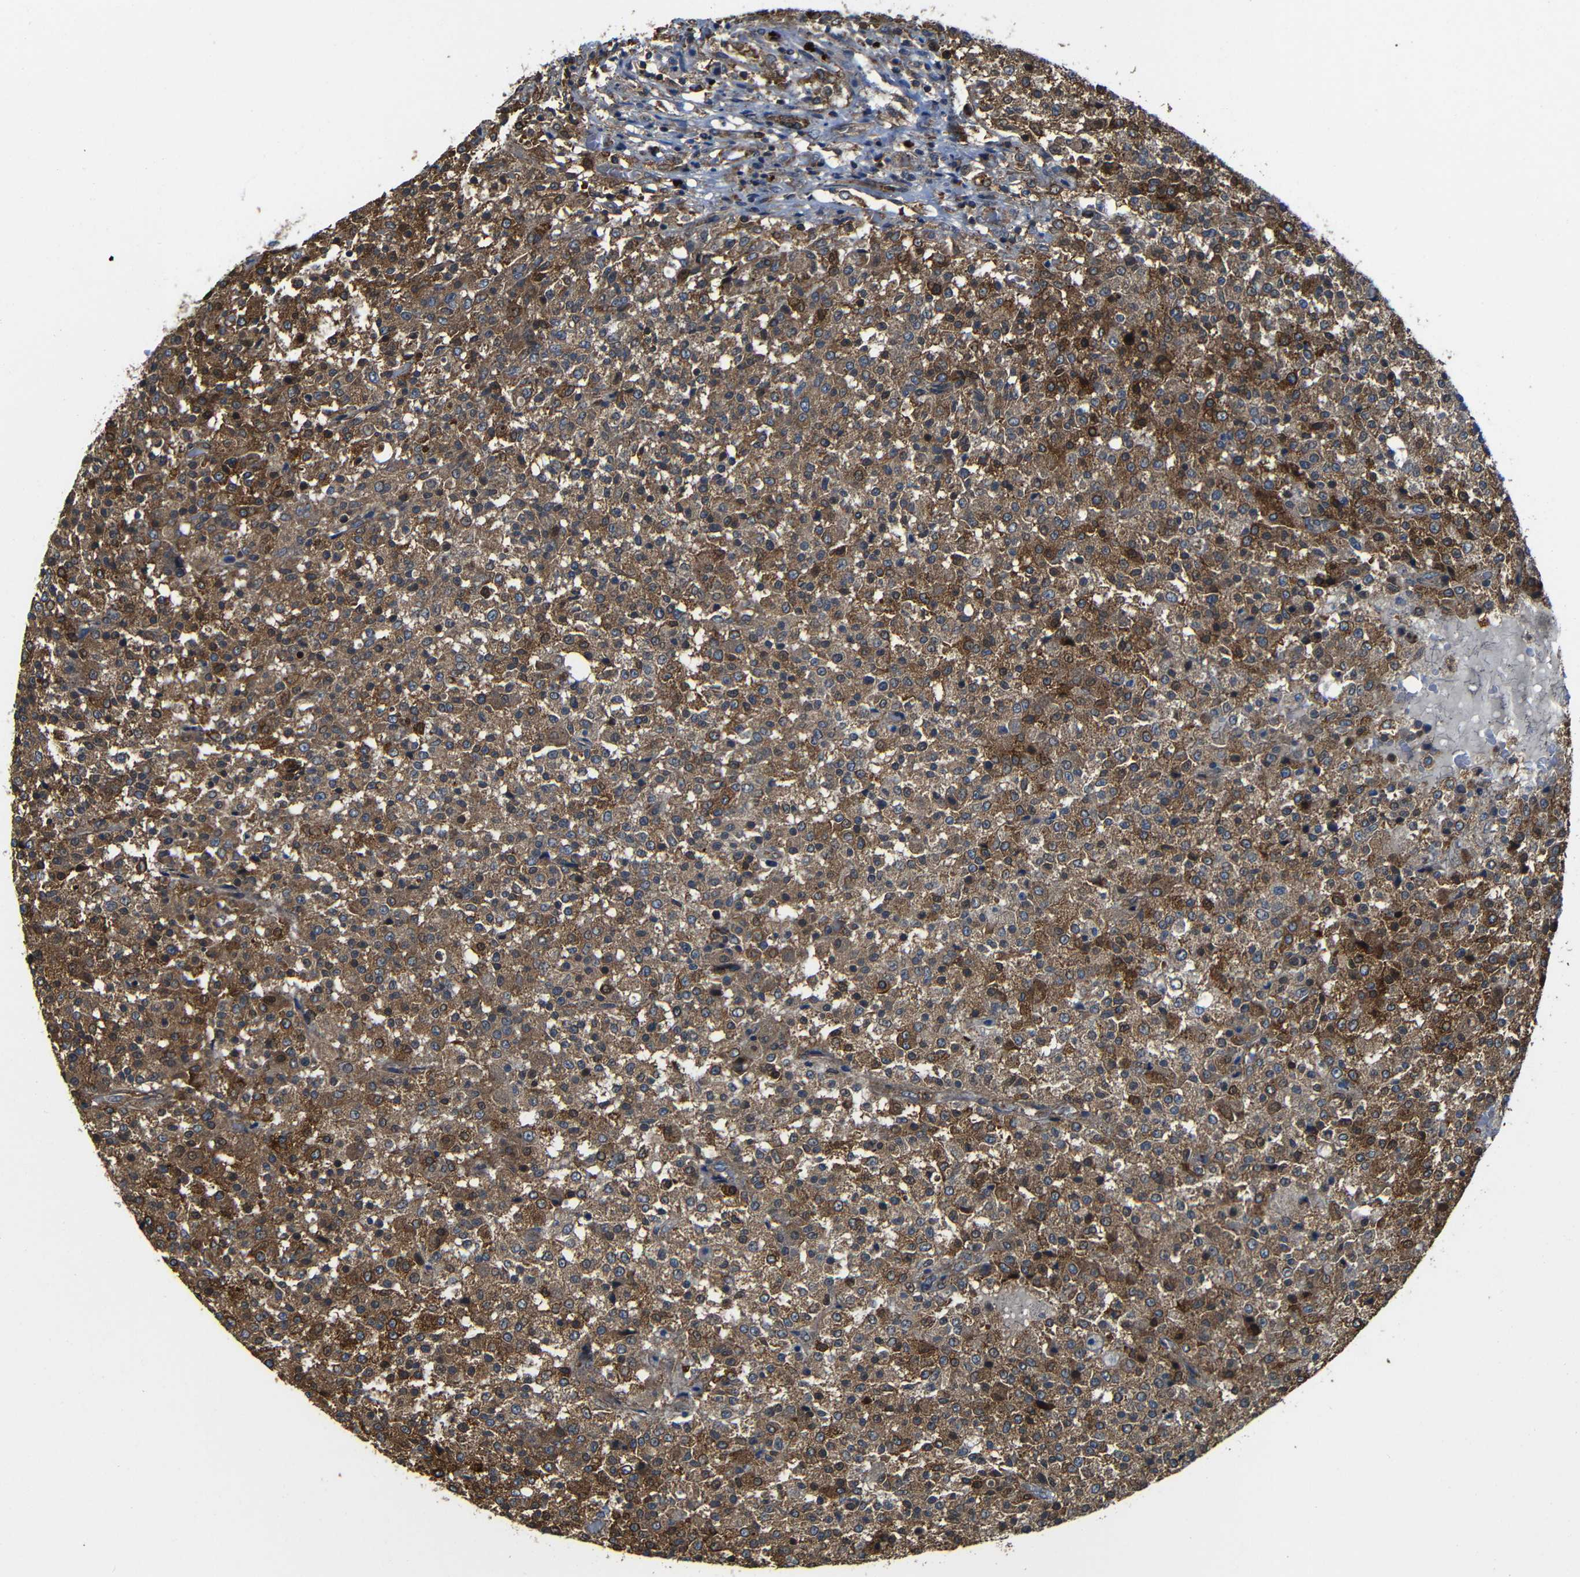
{"staining": {"intensity": "moderate", "quantity": ">75%", "location": "cytoplasmic/membranous"}, "tissue": "testis cancer", "cell_type": "Tumor cells", "image_type": "cancer", "snomed": [{"axis": "morphology", "description": "Seminoma, NOS"}, {"axis": "topography", "description": "Testis"}], "caption": "Testis cancer (seminoma) stained with DAB immunohistochemistry (IHC) demonstrates medium levels of moderate cytoplasmic/membranous expression in about >75% of tumor cells. (DAB IHC, brown staining for protein, blue staining for nuclei).", "gene": "PTCH1", "patient": {"sex": "male", "age": 59}}